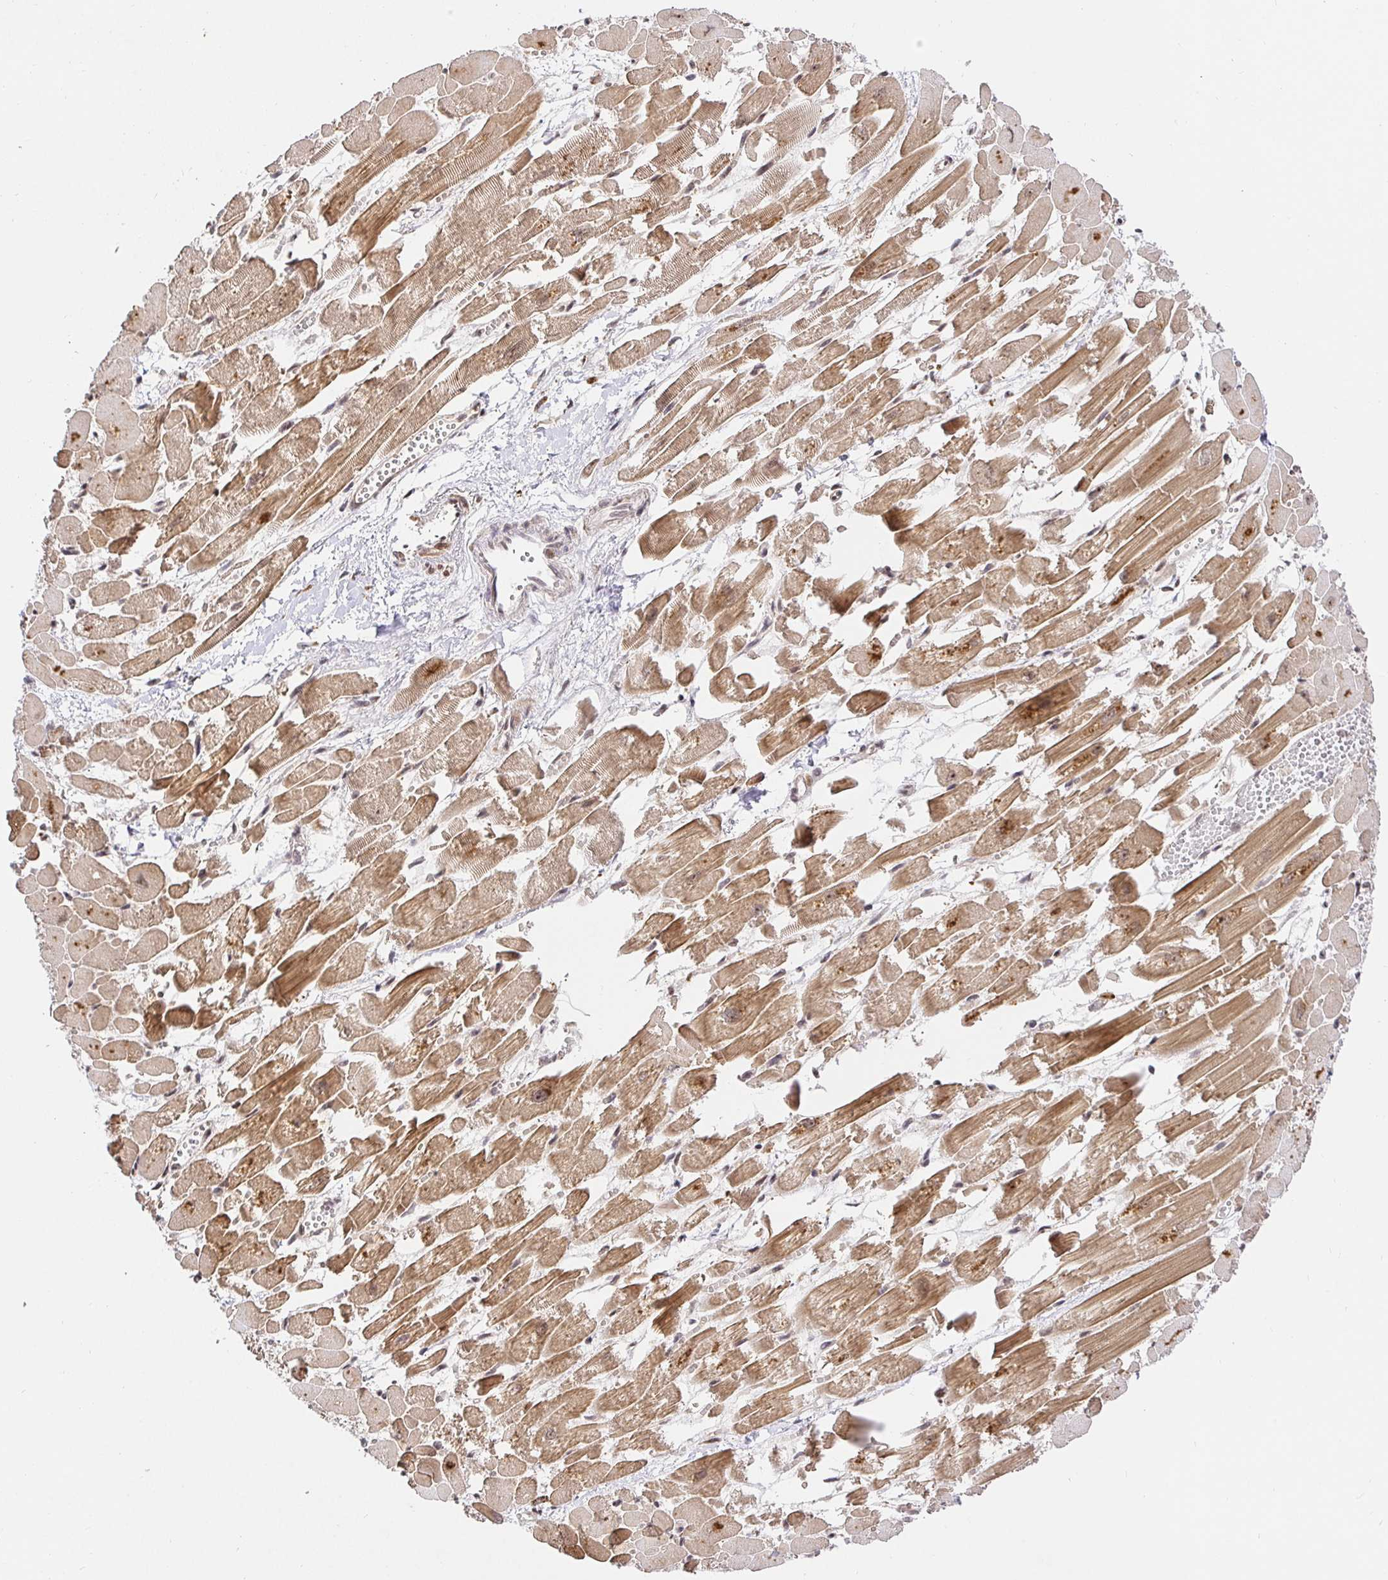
{"staining": {"intensity": "moderate", "quantity": ">75%", "location": "cytoplasmic/membranous,nuclear"}, "tissue": "heart muscle", "cell_type": "Cardiomyocytes", "image_type": "normal", "snomed": [{"axis": "morphology", "description": "Normal tissue, NOS"}, {"axis": "topography", "description": "Heart"}], "caption": "Approximately >75% of cardiomyocytes in unremarkable heart muscle reveal moderate cytoplasmic/membranous,nuclear protein positivity as visualized by brown immunohistochemical staining.", "gene": "USF1", "patient": {"sex": "female", "age": 52}}